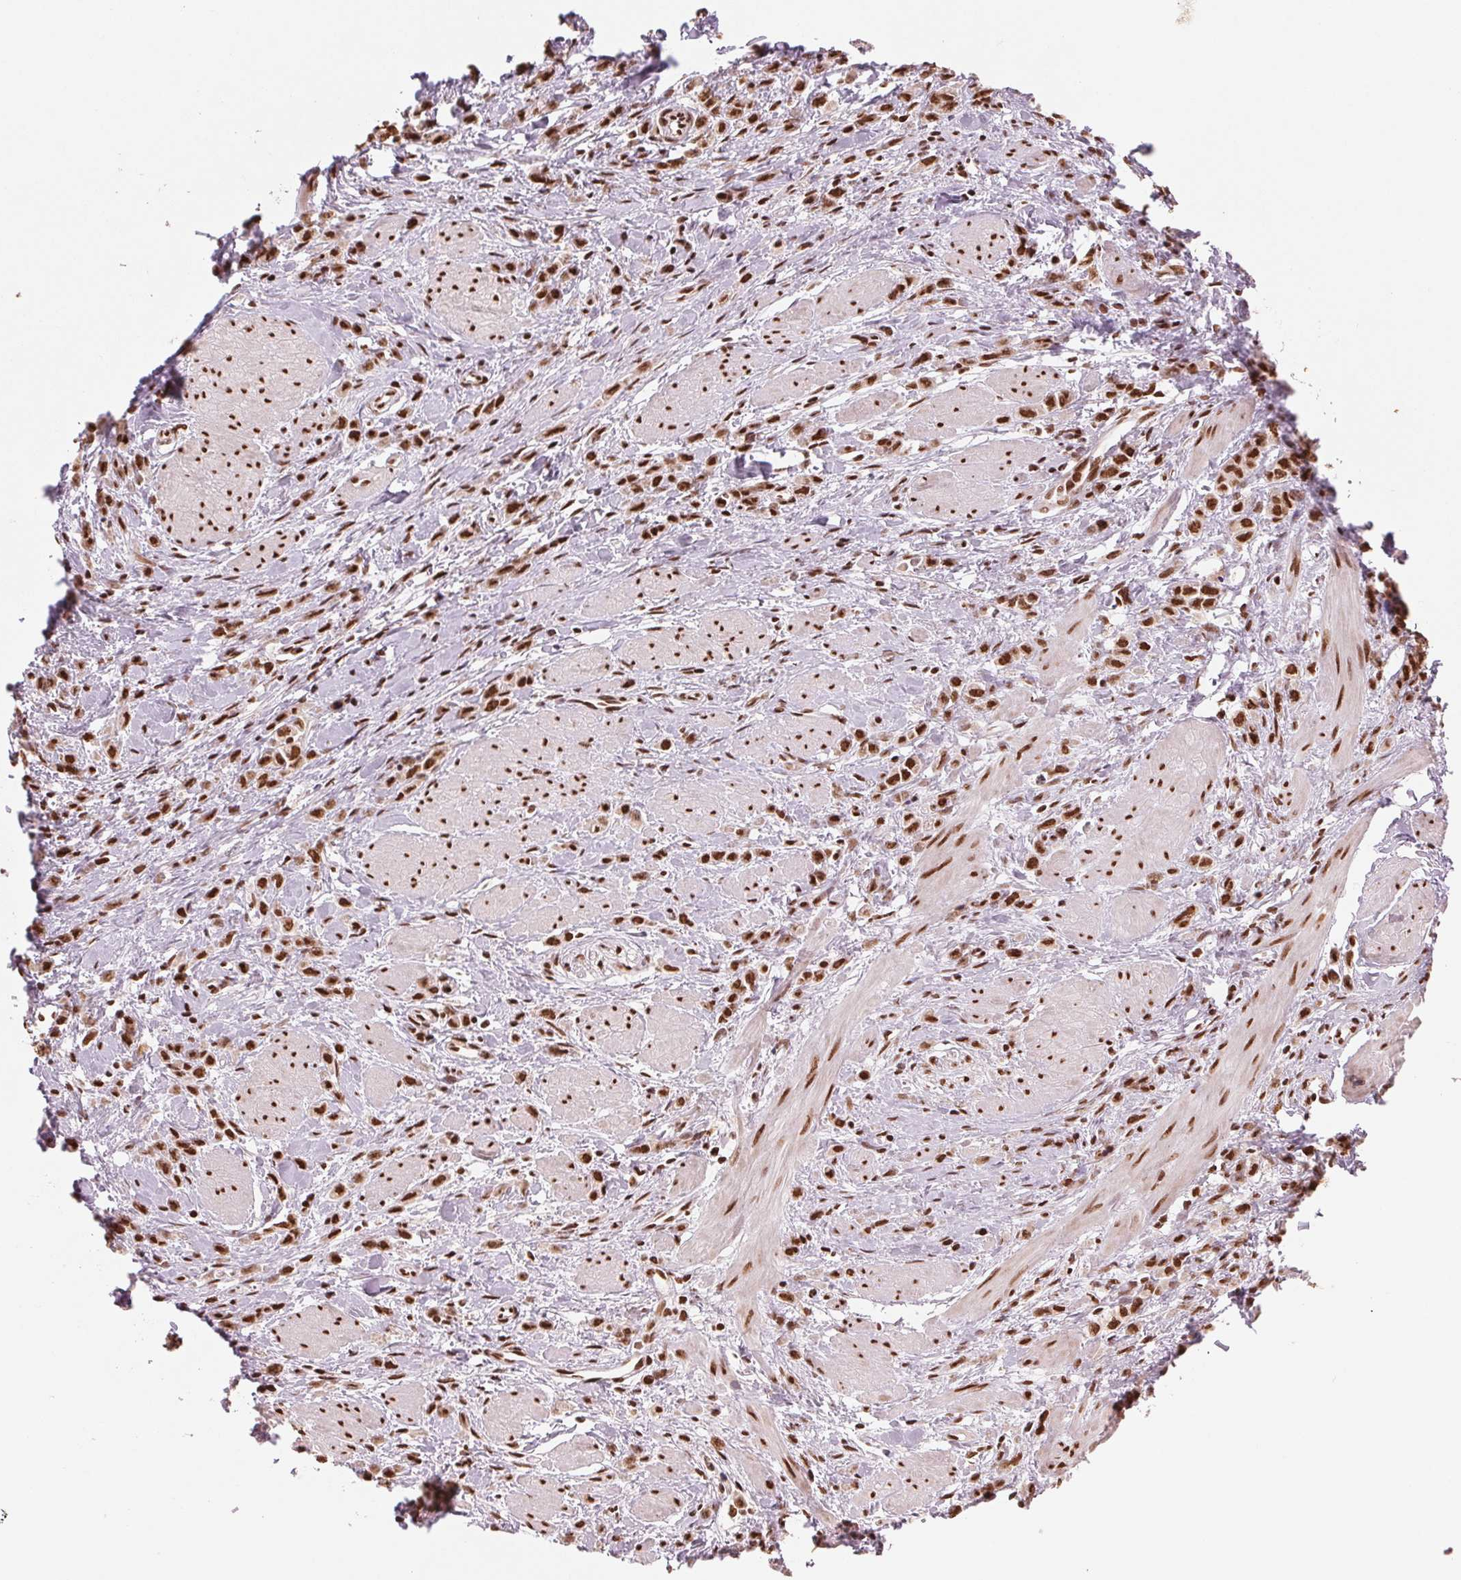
{"staining": {"intensity": "strong", "quantity": ">75%", "location": "nuclear"}, "tissue": "stomach cancer", "cell_type": "Tumor cells", "image_type": "cancer", "snomed": [{"axis": "morphology", "description": "Adenocarcinoma, NOS"}, {"axis": "topography", "description": "Stomach"}], "caption": "Approximately >75% of tumor cells in human stomach cancer exhibit strong nuclear protein staining as visualized by brown immunohistochemical staining.", "gene": "TTLL9", "patient": {"sex": "male", "age": 47}}